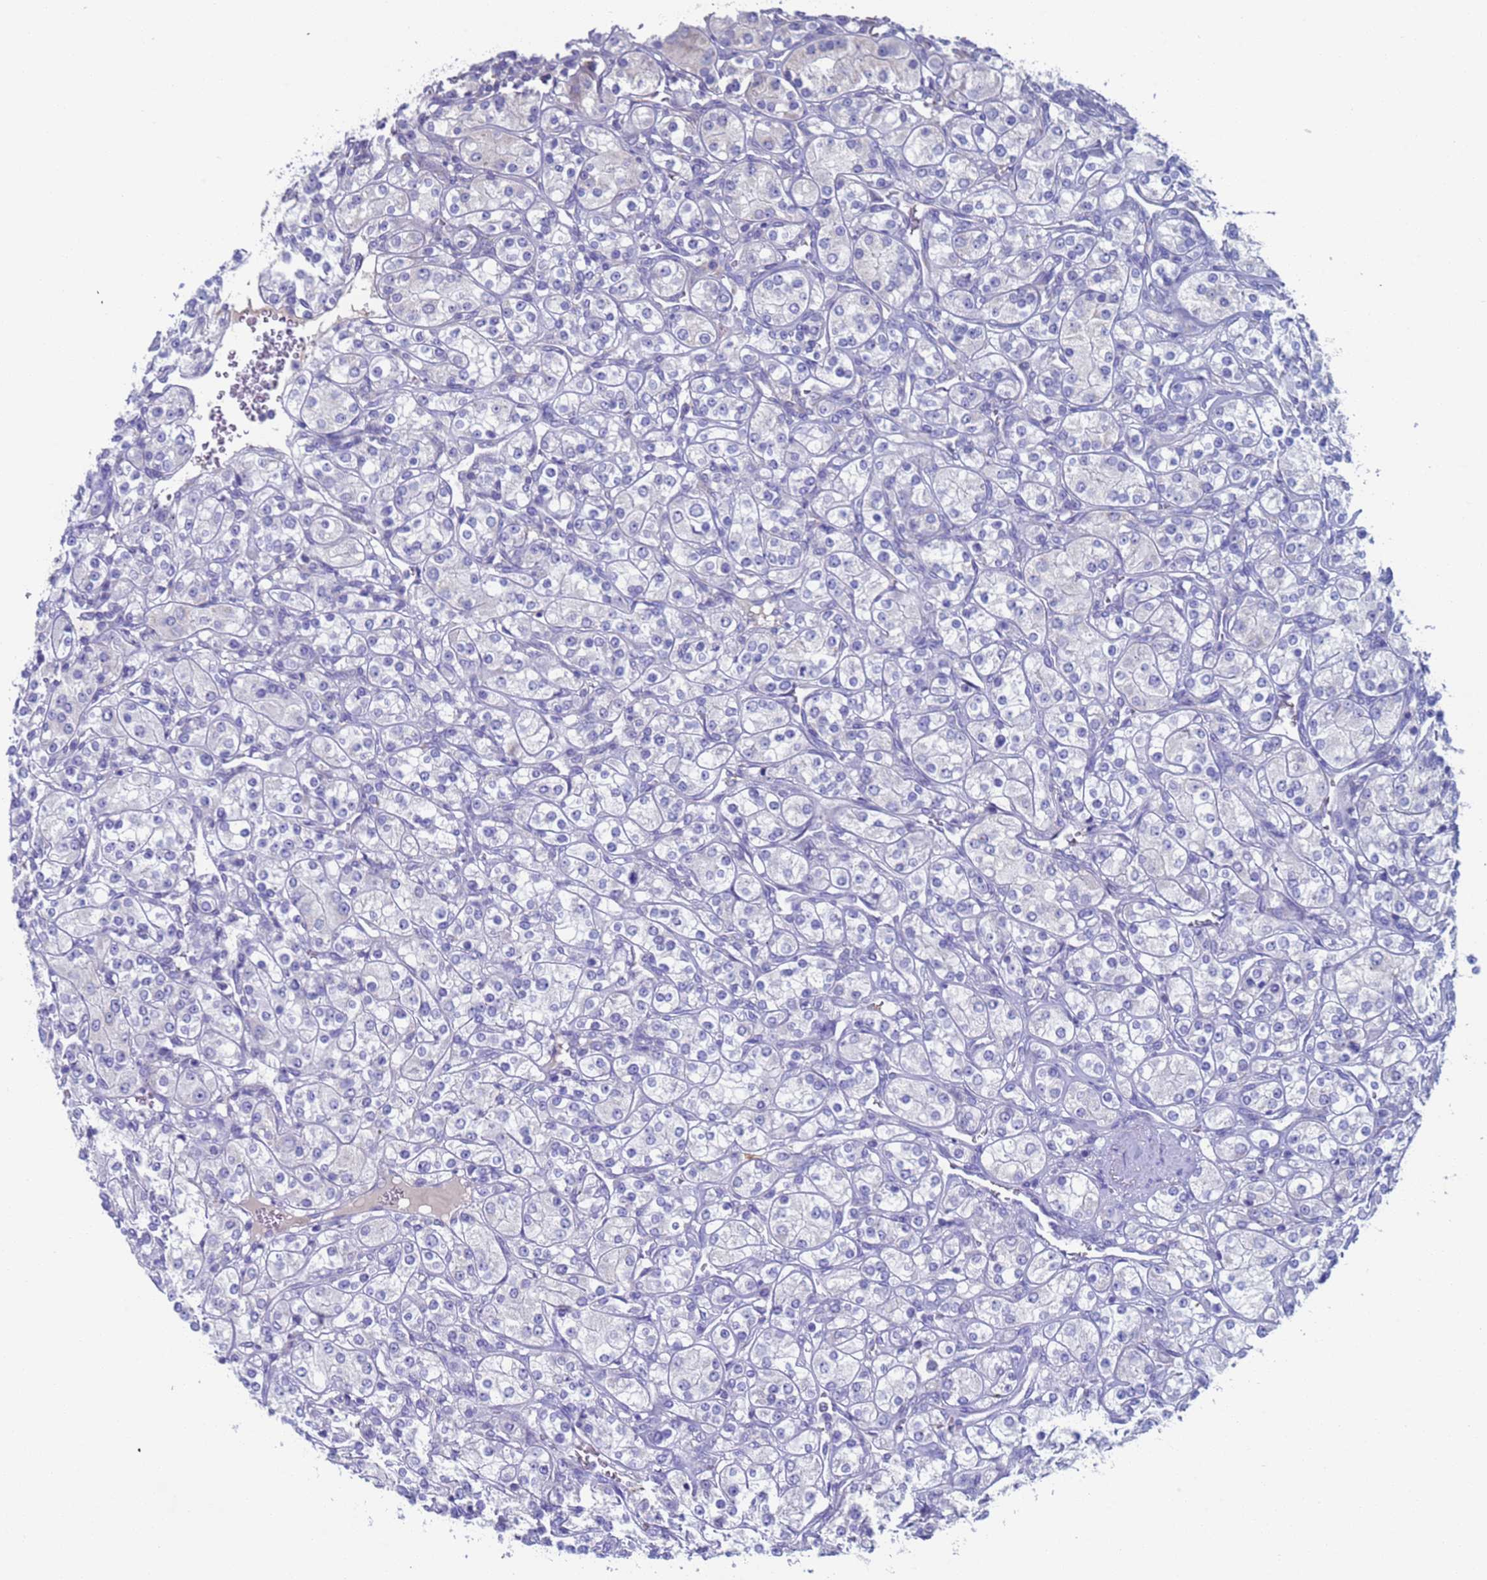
{"staining": {"intensity": "negative", "quantity": "none", "location": "none"}, "tissue": "renal cancer", "cell_type": "Tumor cells", "image_type": "cancer", "snomed": [{"axis": "morphology", "description": "Adenocarcinoma, NOS"}, {"axis": "topography", "description": "Kidney"}], "caption": "Human renal cancer stained for a protein using IHC displays no expression in tumor cells.", "gene": "PET117", "patient": {"sex": "male", "age": 77}}